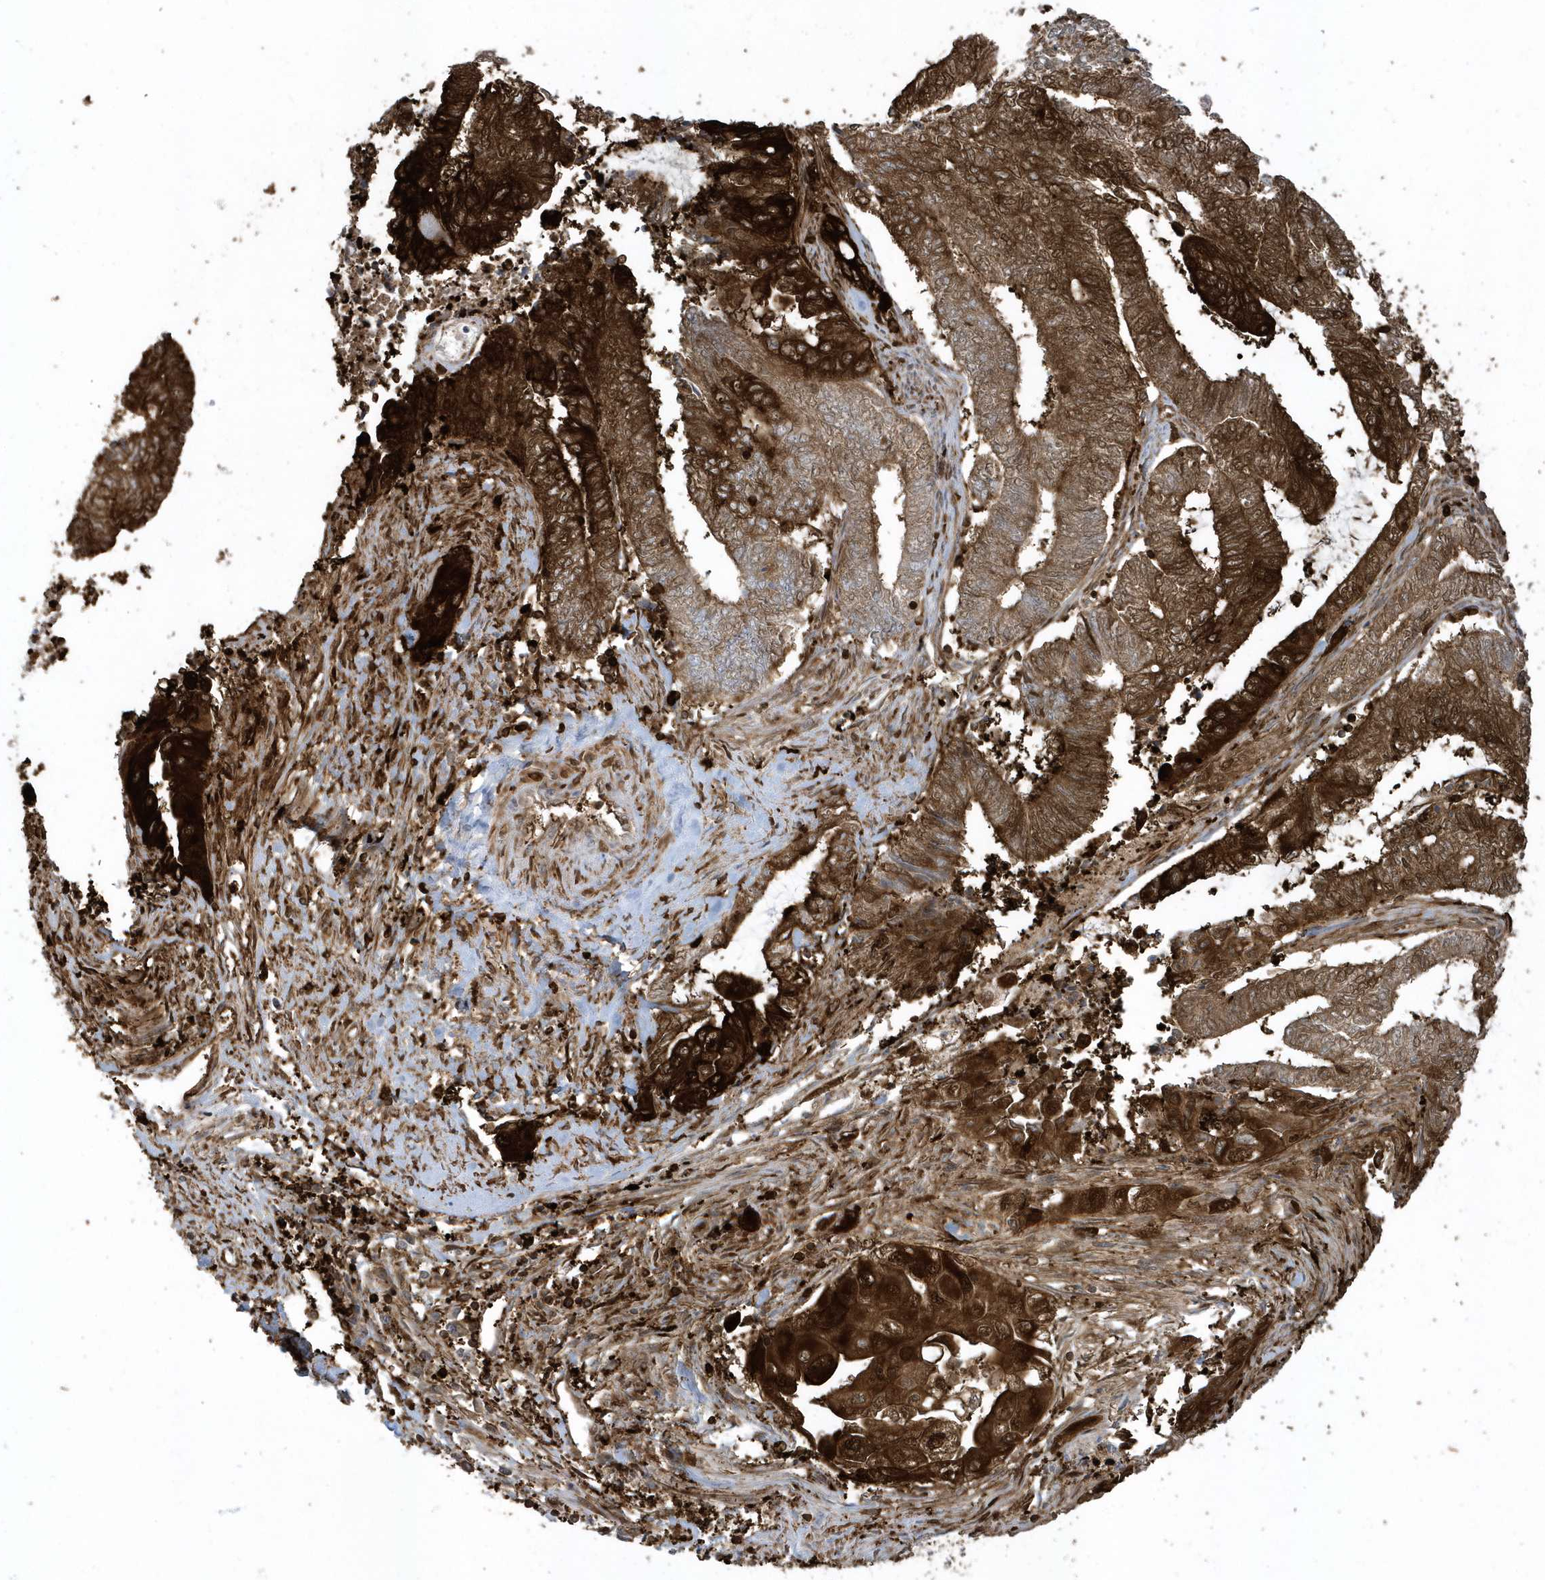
{"staining": {"intensity": "strong", "quantity": ">75%", "location": "cytoplasmic/membranous"}, "tissue": "endometrial cancer", "cell_type": "Tumor cells", "image_type": "cancer", "snomed": [{"axis": "morphology", "description": "Adenocarcinoma, NOS"}, {"axis": "topography", "description": "Uterus"}, {"axis": "topography", "description": "Endometrium"}], "caption": "A high-resolution histopathology image shows immunohistochemistry (IHC) staining of endometrial cancer (adenocarcinoma), which shows strong cytoplasmic/membranous staining in about >75% of tumor cells.", "gene": "CLCN6", "patient": {"sex": "female", "age": 70}}